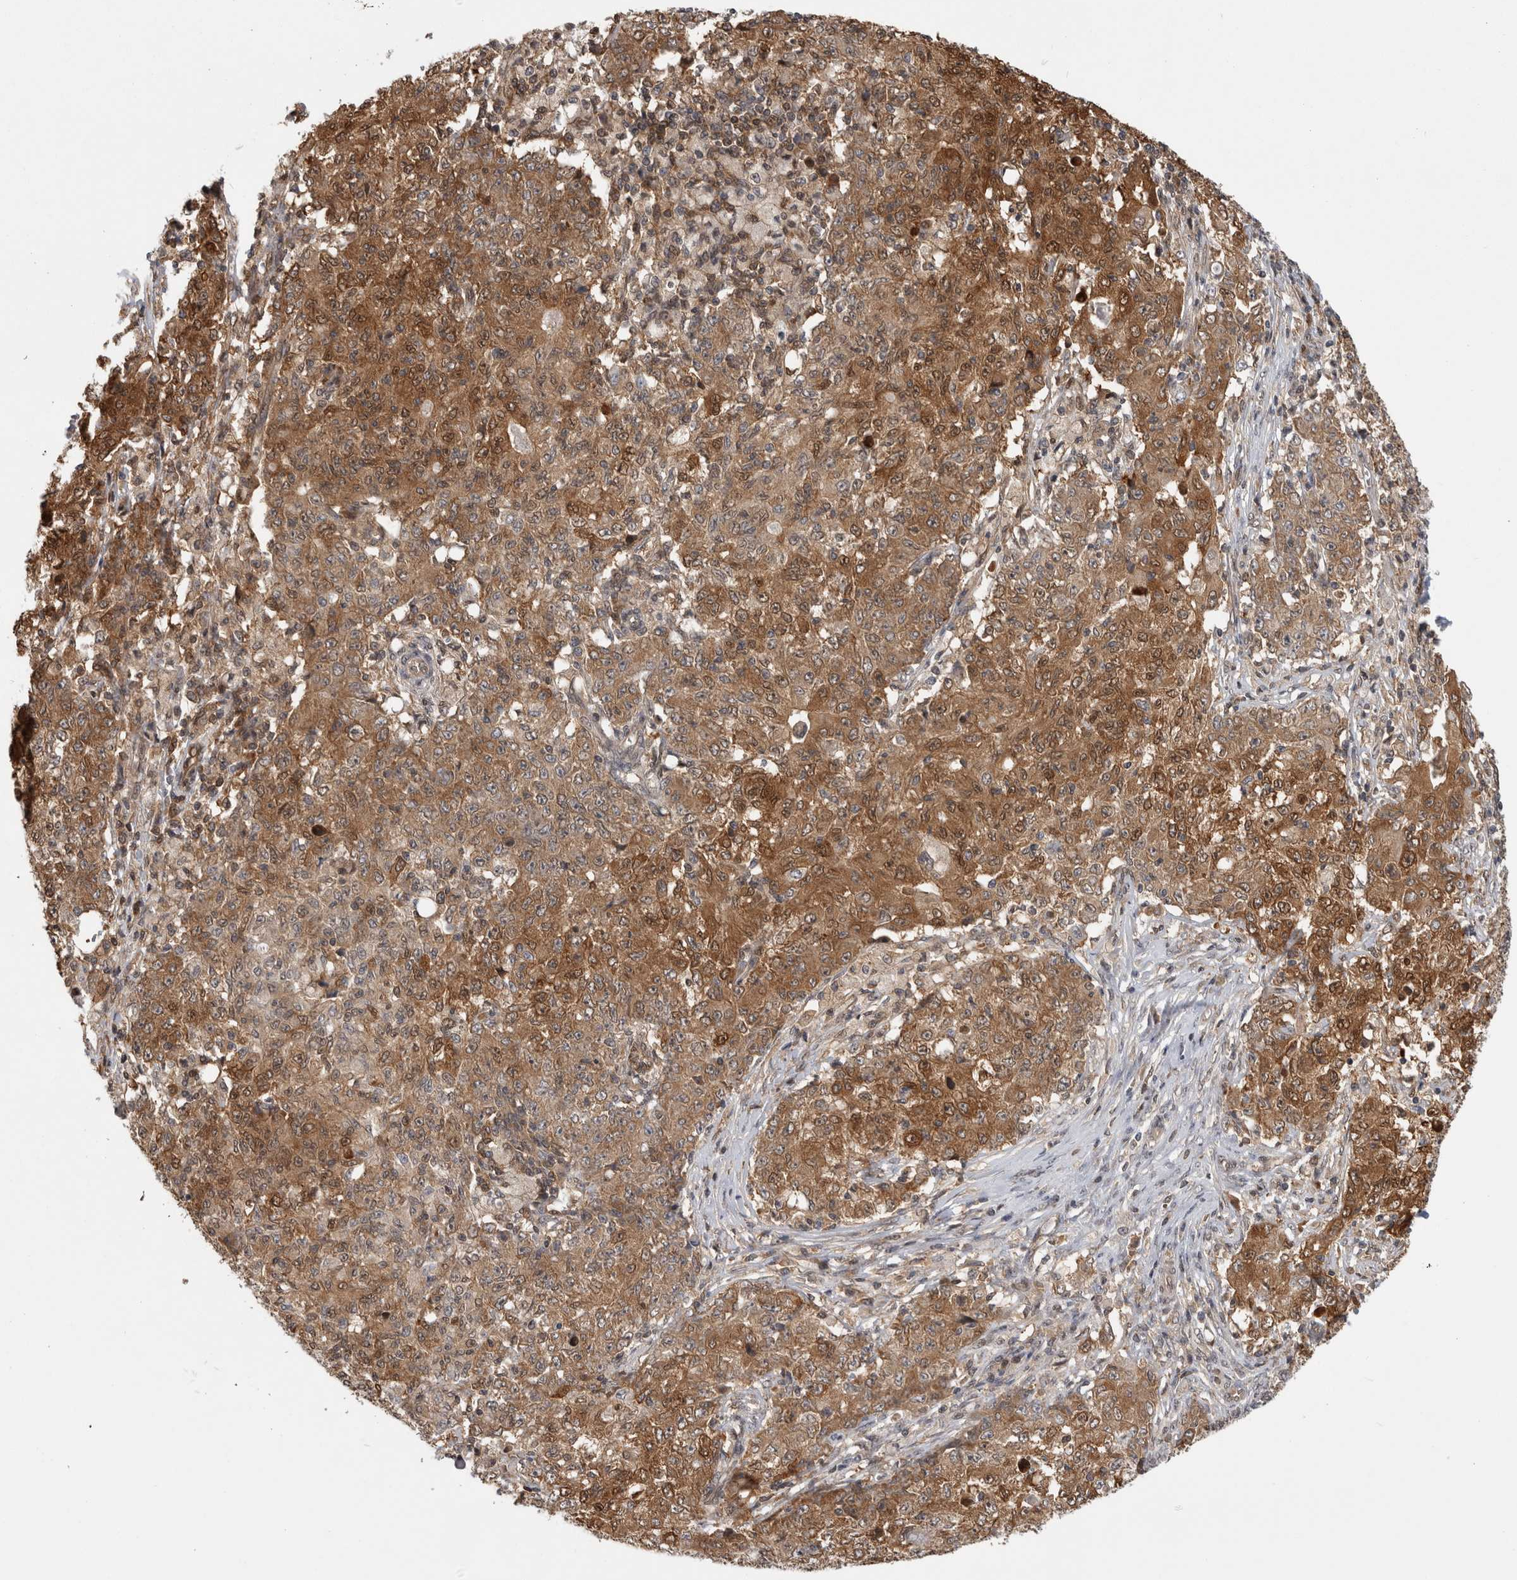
{"staining": {"intensity": "moderate", "quantity": ">75%", "location": "cytoplasmic/membranous,nuclear"}, "tissue": "ovarian cancer", "cell_type": "Tumor cells", "image_type": "cancer", "snomed": [{"axis": "morphology", "description": "Carcinoma, endometroid"}, {"axis": "topography", "description": "Ovary"}], "caption": "Ovarian cancer (endometroid carcinoma) stained with a protein marker demonstrates moderate staining in tumor cells.", "gene": "ASTN2", "patient": {"sex": "female", "age": 42}}